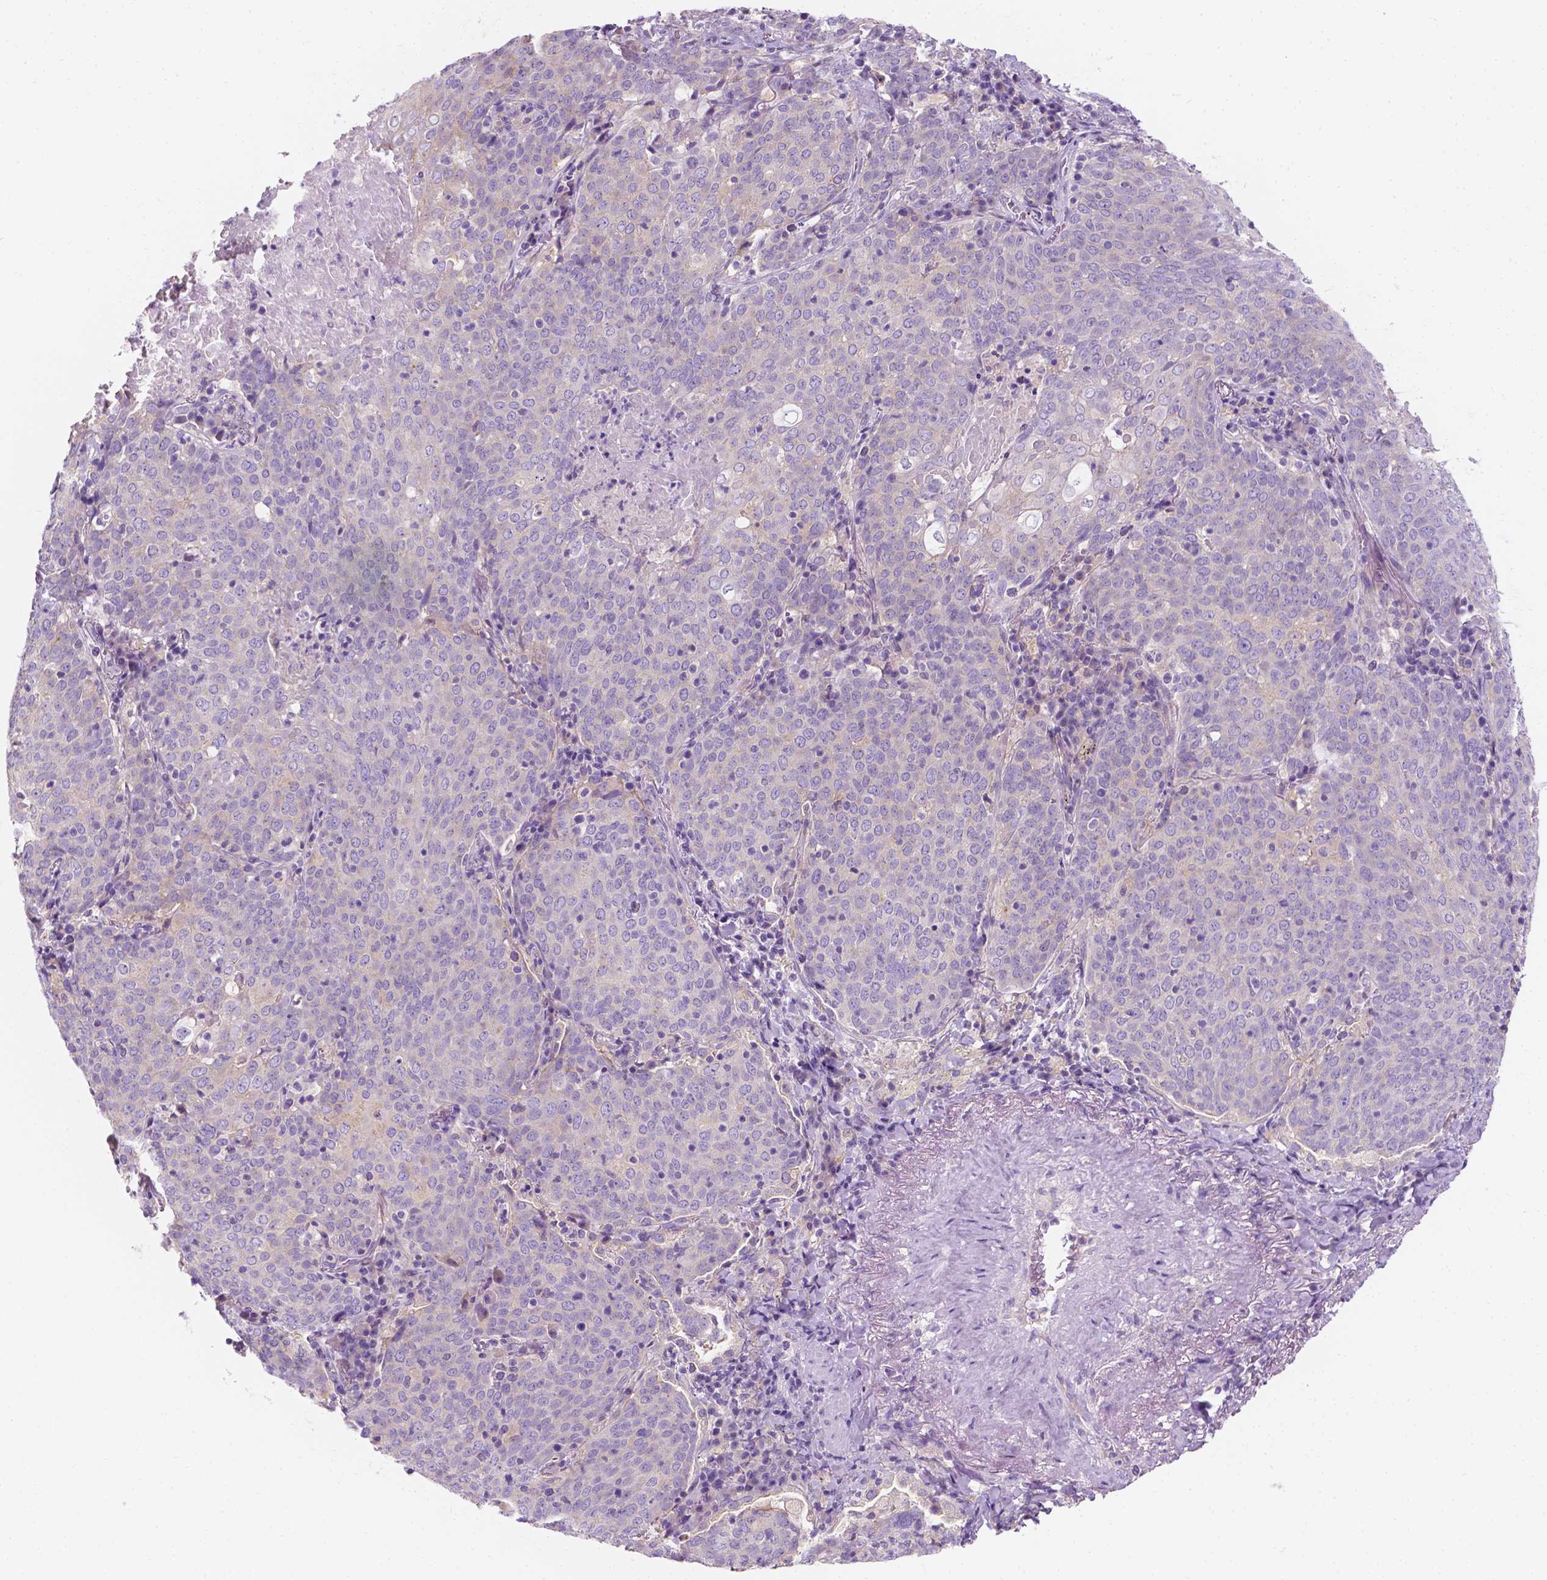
{"staining": {"intensity": "negative", "quantity": "none", "location": "none"}, "tissue": "lung cancer", "cell_type": "Tumor cells", "image_type": "cancer", "snomed": [{"axis": "morphology", "description": "Squamous cell carcinoma, NOS"}, {"axis": "topography", "description": "Lung"}], "caption": "DAB (3,3'-diaminobenzidine) immunohistochemical staining of lung squamous cell carcinoma reveals no significant positivity in tumor cells.", "gene": "SIRT2", "patient": {"sex": "male", "age": 82}}